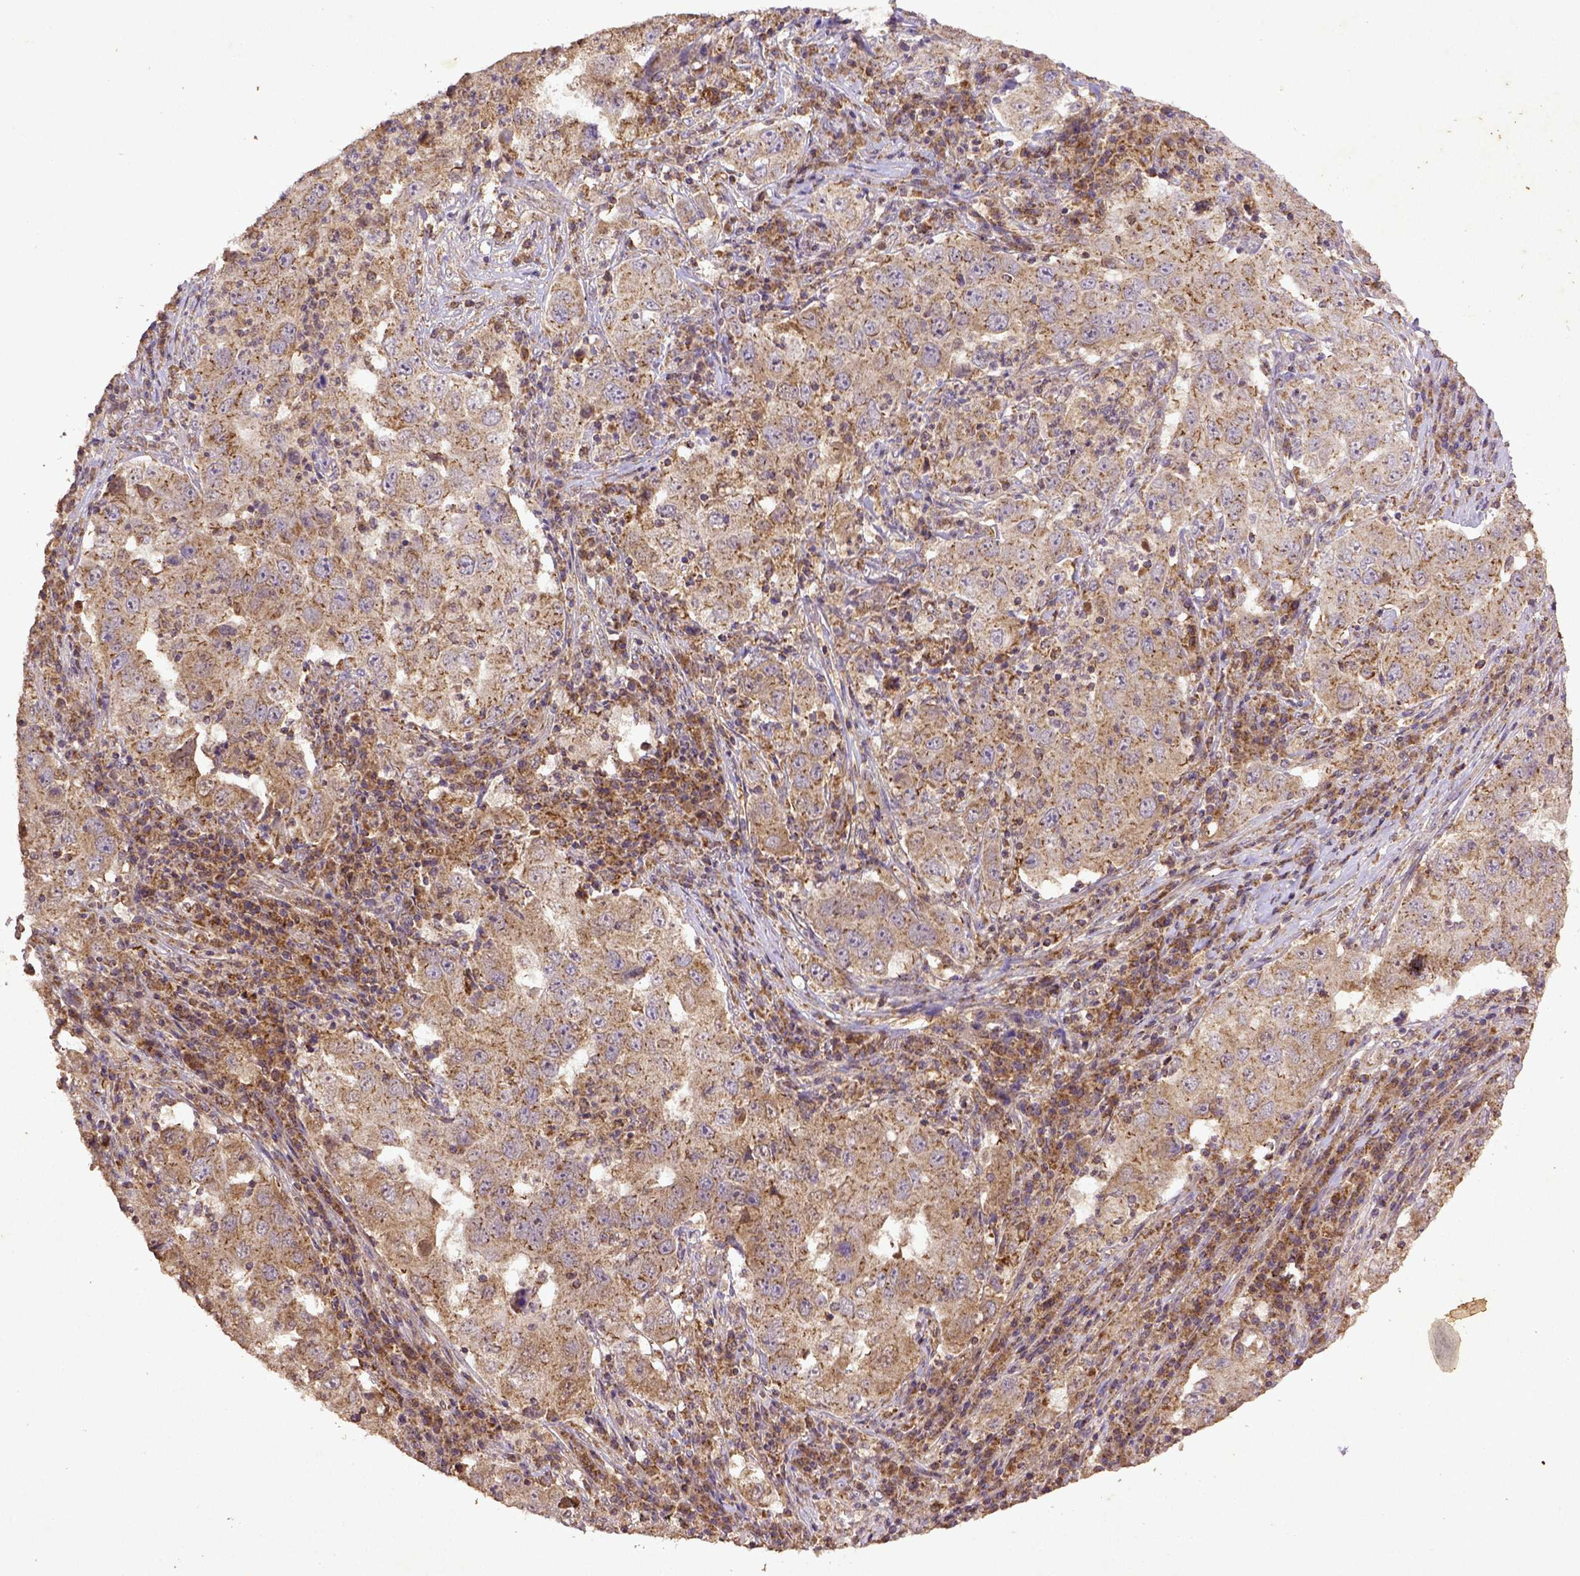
{"staining": {"intensity": "moderate", "quantity": ">75%", "location": "cytoplasmic/membranous"}, "tissue": "lung cancer", "cell_type": "Tumor cells", "image_type": "cancer", "snomed": [{"axis": "morphology", "description": "Adenocarcinoma, NOS"}, {"axis": "topography", "description": "Lung"}], "caption": "Approximately >75% of tumor cells in human lung cancer (adenocarcinoma) reveal moderate cytoplasmic/membranous protein expression as visualized by brown immunohistochemical staining.", "gene": "MT-CO1", "patient": {"sex": "male", "age": 73}}